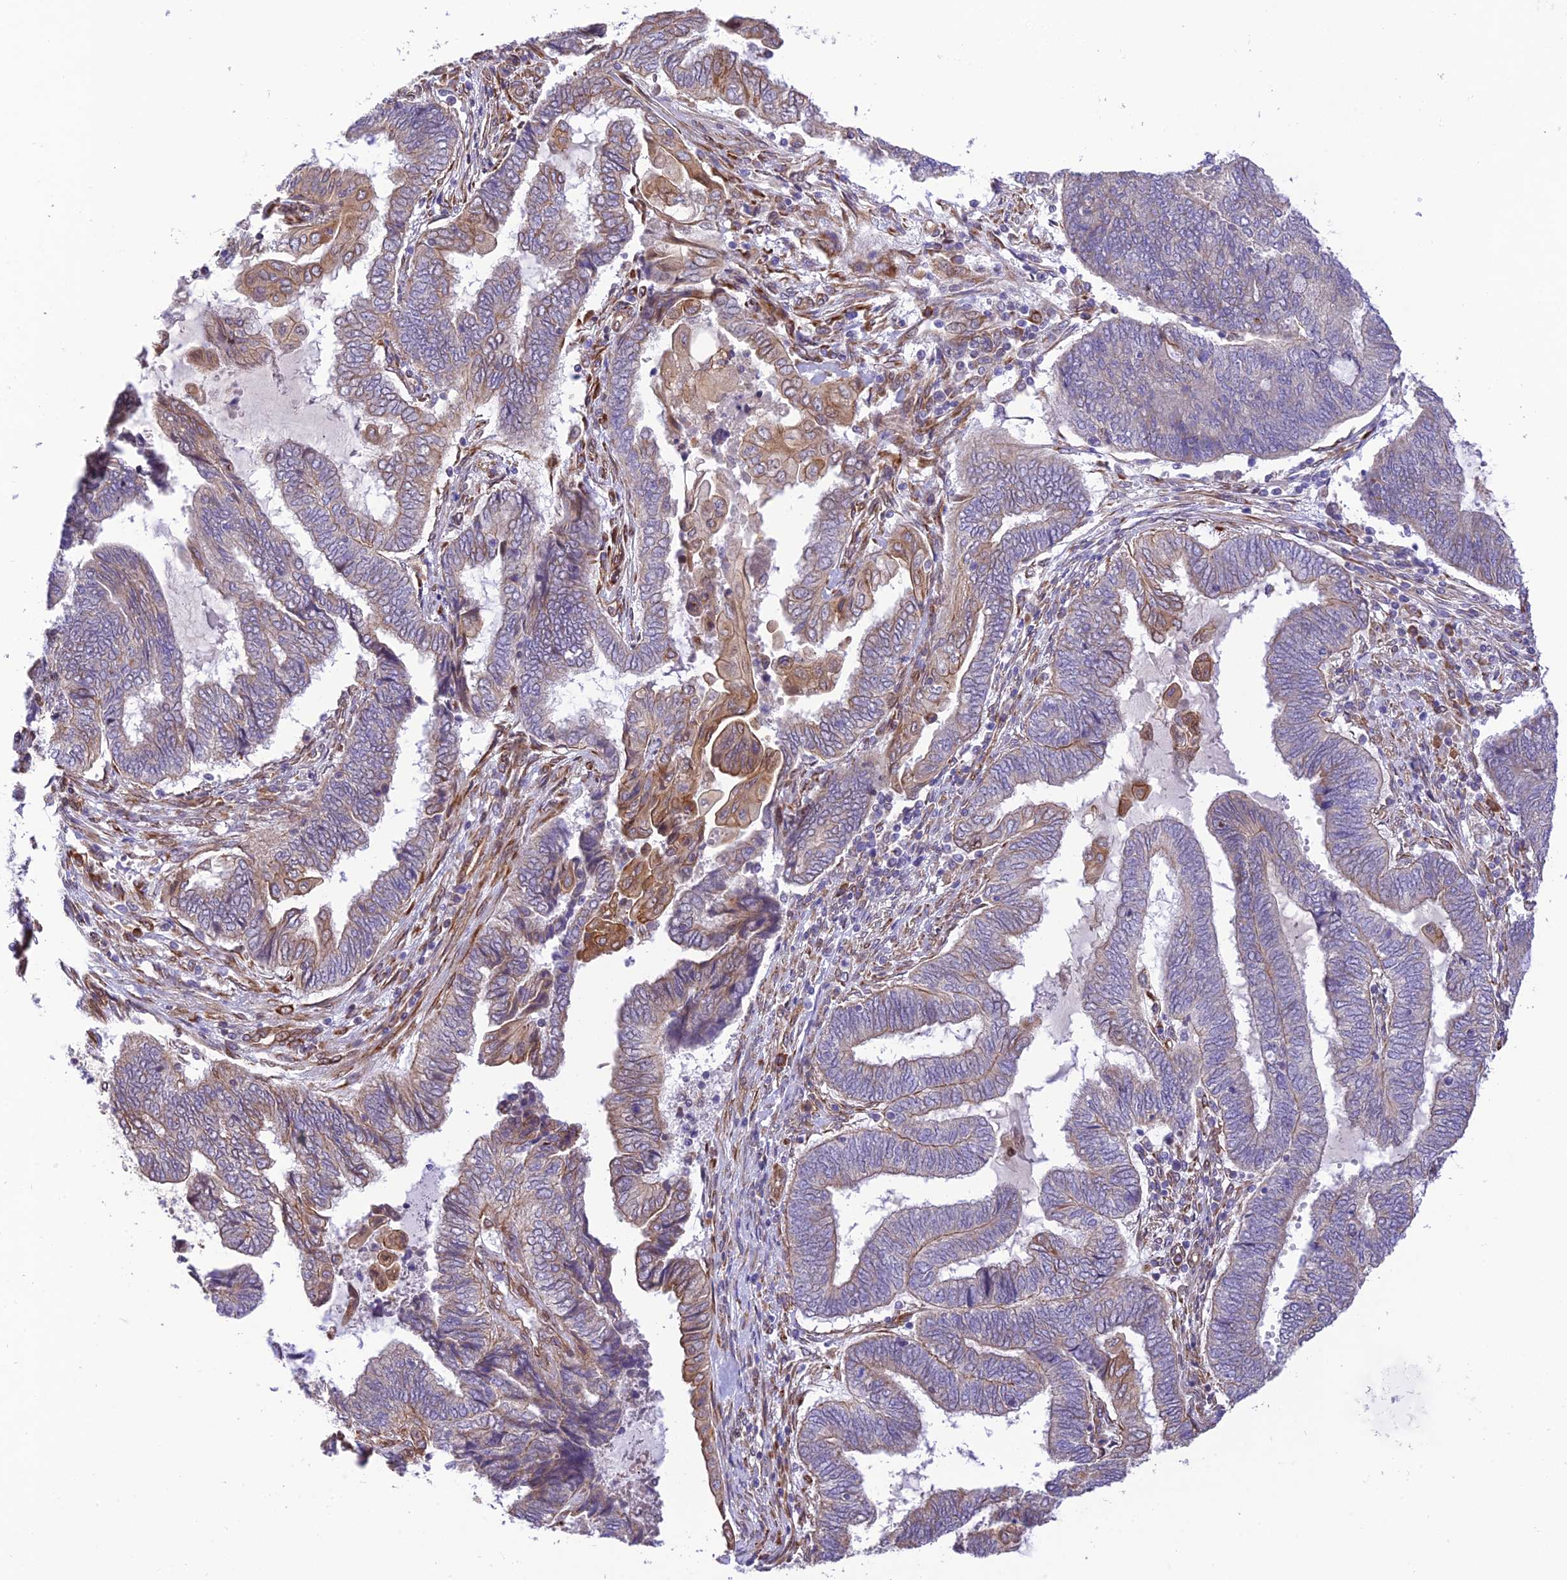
{"staining": {"intensity": "moderate", "quantity": "<25%", "location": "cytoplasmic/membranous"}, "tissue": "endometrial cancer", "cell_type": "Tumor cells", "image_type": "cancer", "snomed": [{"axis": "morphology", "description": "Adenocarcinoma, NOS"}, {"axis": "topography", "description": "Uterus"}, {"axis": "topography", "description": "Endometrium"}], "caption": "This image reveals immunohistochemistry staining of adenocarcinoma (endometrial), with low moderate cytoplasmic/membranous expression in about <25% of tumor cells.", "gene": "EXOC3L4", "patient": {"sex": "female", "age": 70}}